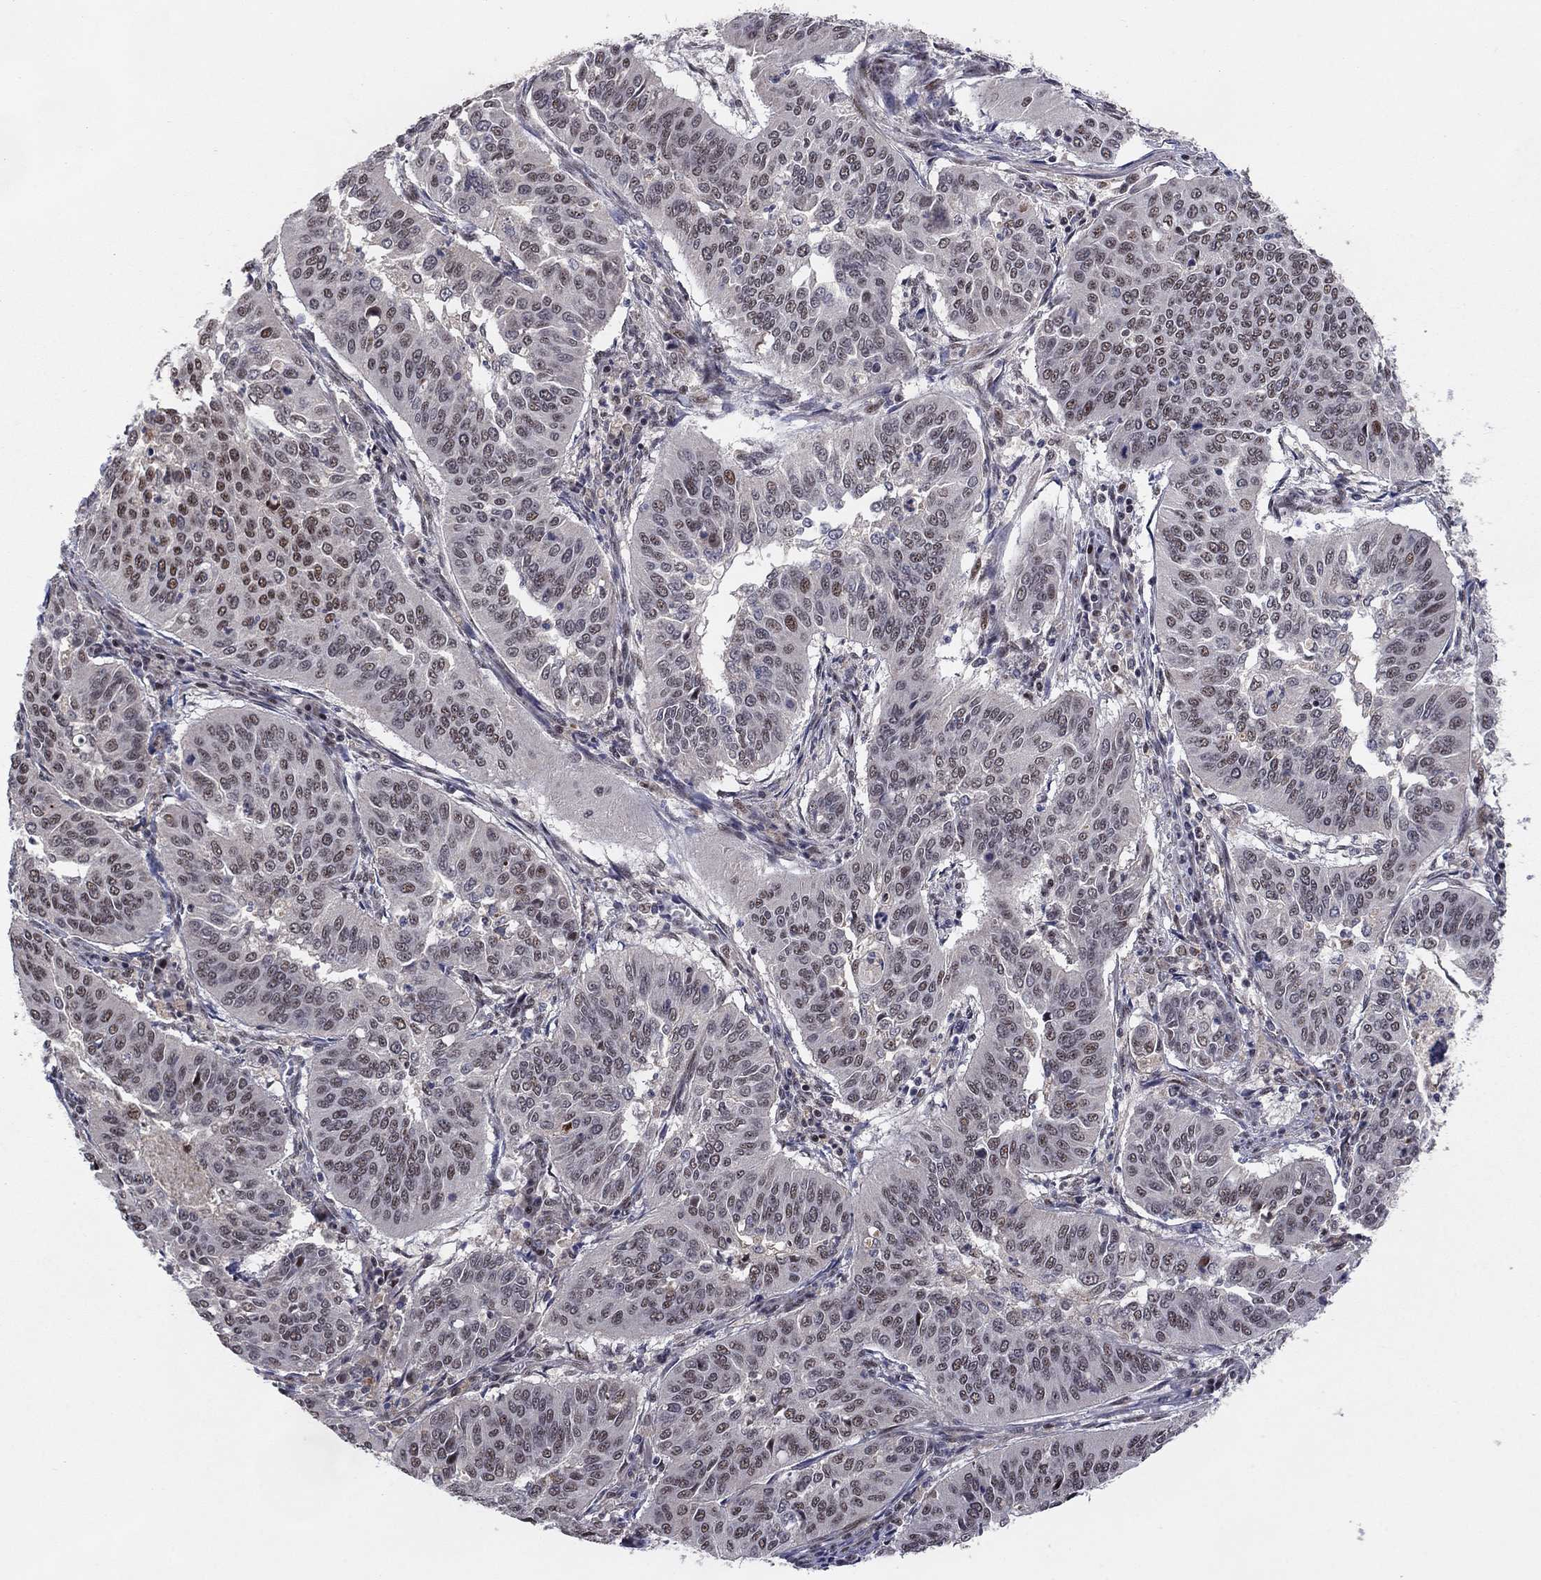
{"staining": {"intensity": "weak", "quantity": "25%-75%", "location": "nuclear"}, "tissue": "cervical cancer", "cell_type": "Tumor cells", "image_type": "cancer", "snomed": [{"axis": "morphology", "description": "Normal tissue, NOS"}, {"axis": "morphology", "description": "Squamous cell carcinoma, NOS"}, {"axis": "topography", "description": "Cervix"}], "caption": "Immunohistochemical staining of human squamous cell carcinoma (cervical) displays low levels of weak nuclear expression in about 25%-75% of tumor cells. The protein of interest is stained brown, and the nuclei are stained in blue (DAB IHC with brightfield microscopy, high magnification).", "gene": "ZNF395", "patient": {"sex": "female", "age": 39}}